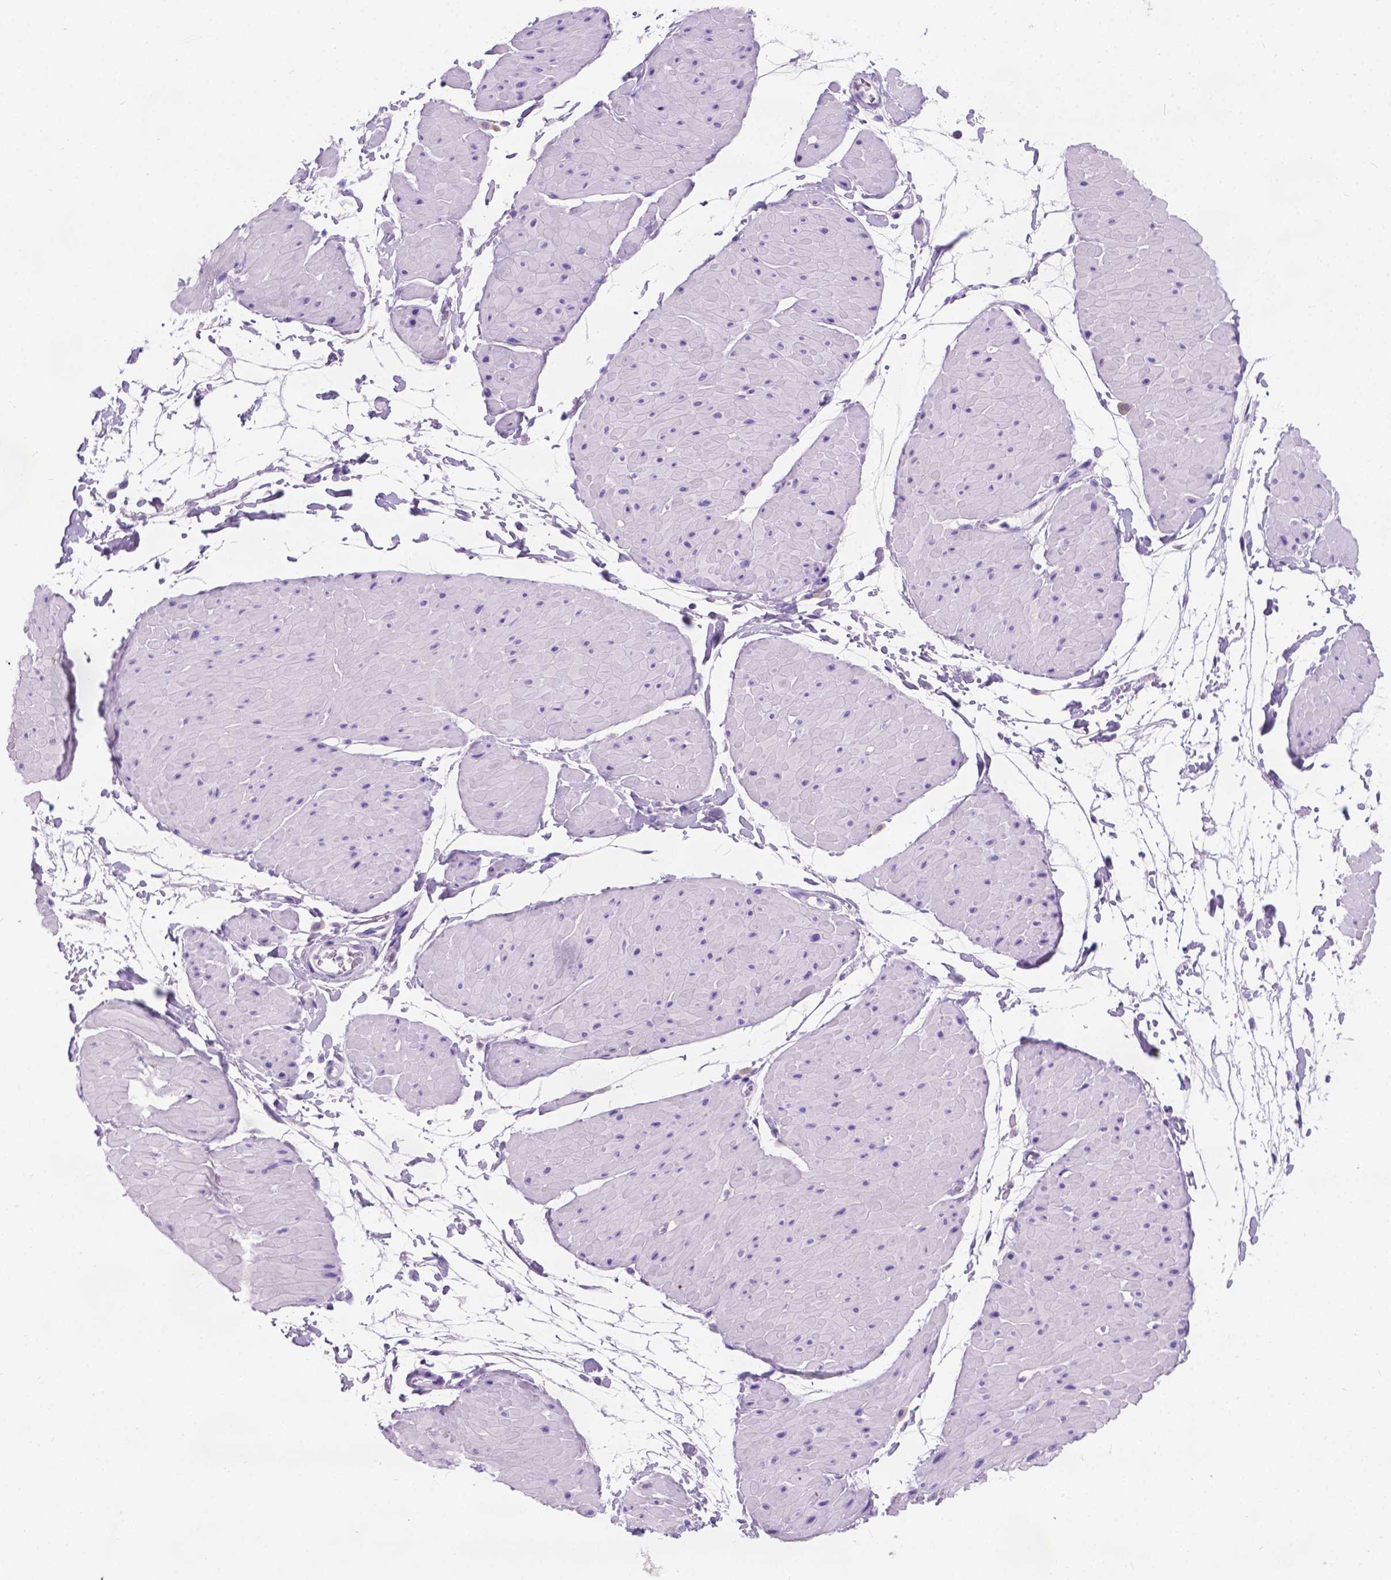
{"staining": {"intensity": "negative", "quantity": "none", "location": "none"}, "tissue": "adipose tissue", "cell_type": "Adipocytes", "image_type": "normal", "snomed": [{"axis": "morphology", "description": "Normal tissue, NOS"}, {"axis": "topography", "description": "Smooth muscle"}, {"axis": "topography", "description": "Peripheral nerve tissue"}], "caption": "A photomicrograph of adipose tissue stained for a protein demonstrates no brown staining in adipocytes.", "gene": "ARMS2", "patient": {"sex": "male", "age": 58}}